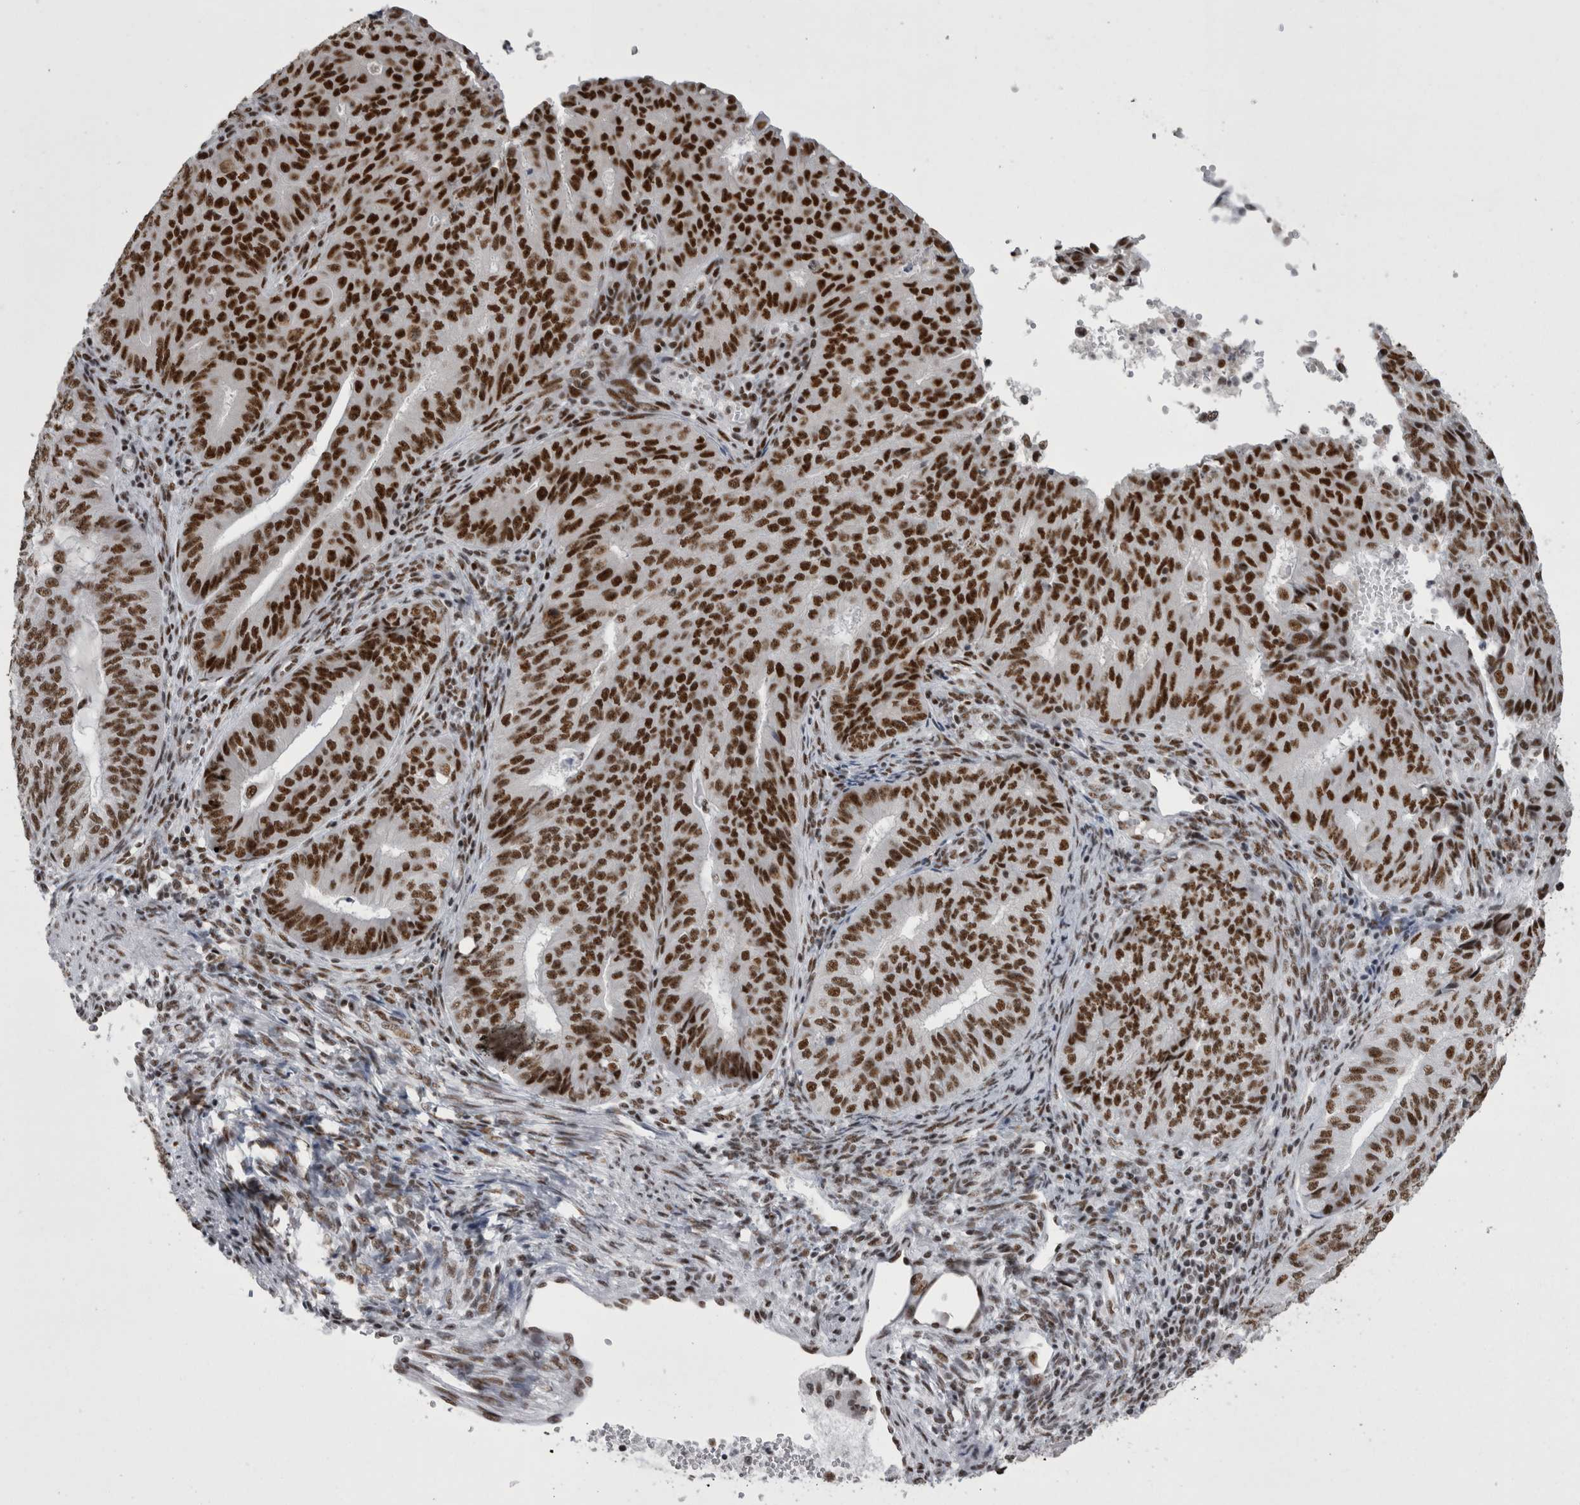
{"staining": {"intensity": "strong", "quantity": ">75%", "location": "nuclear"}, "tissue": "endometrial cancer", "cell_type": "Tumor cells", "image_type": "cancer", "snomed": [{"axis": "morphology", "description": "Adenocarcinoma, NOS"}, {"axis": "topography", "description": "Endometrium"}], "caption": "The micrograph demonstrates a brown stain indicating the presence of a protein in the nuclear of tumor cells in endometrial cancer (adenocarcinoma).", "gene": "SNRNP40", "patient": {"sex": "female", "age": 32}}